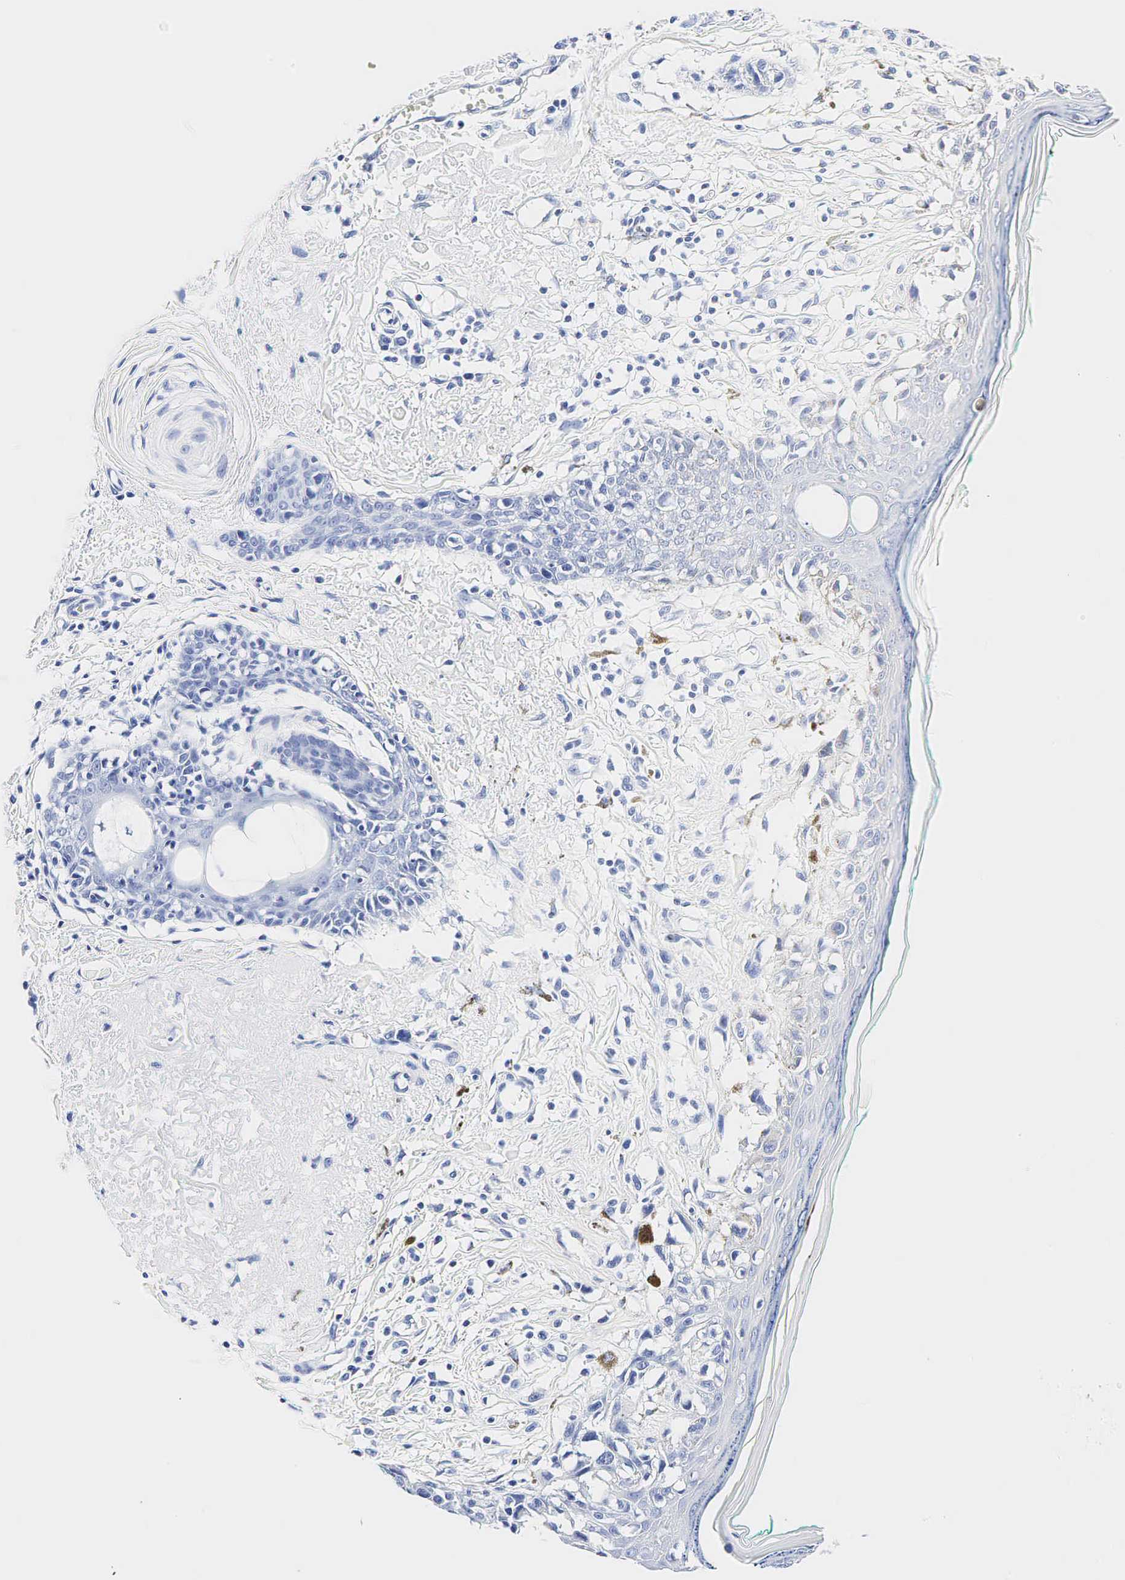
{"staining": {"intensity": "negative", "quantity": "none", "location": "none"}, "tissue": "melanoma", "cell_type": "Tumor cells", "image_type": "cancer", "snomed": [{"axis": "morphology", "description": "Malignant melanoma, NOS"}, {"axis": "topography", "description": "Skin"}], "caption": "IHC histopathology image of melanoma stained for a protein (brown), which exhibits no expression in tumor cells.", "gene": "TG", "patient": {"sex": "male", "age": 80}}